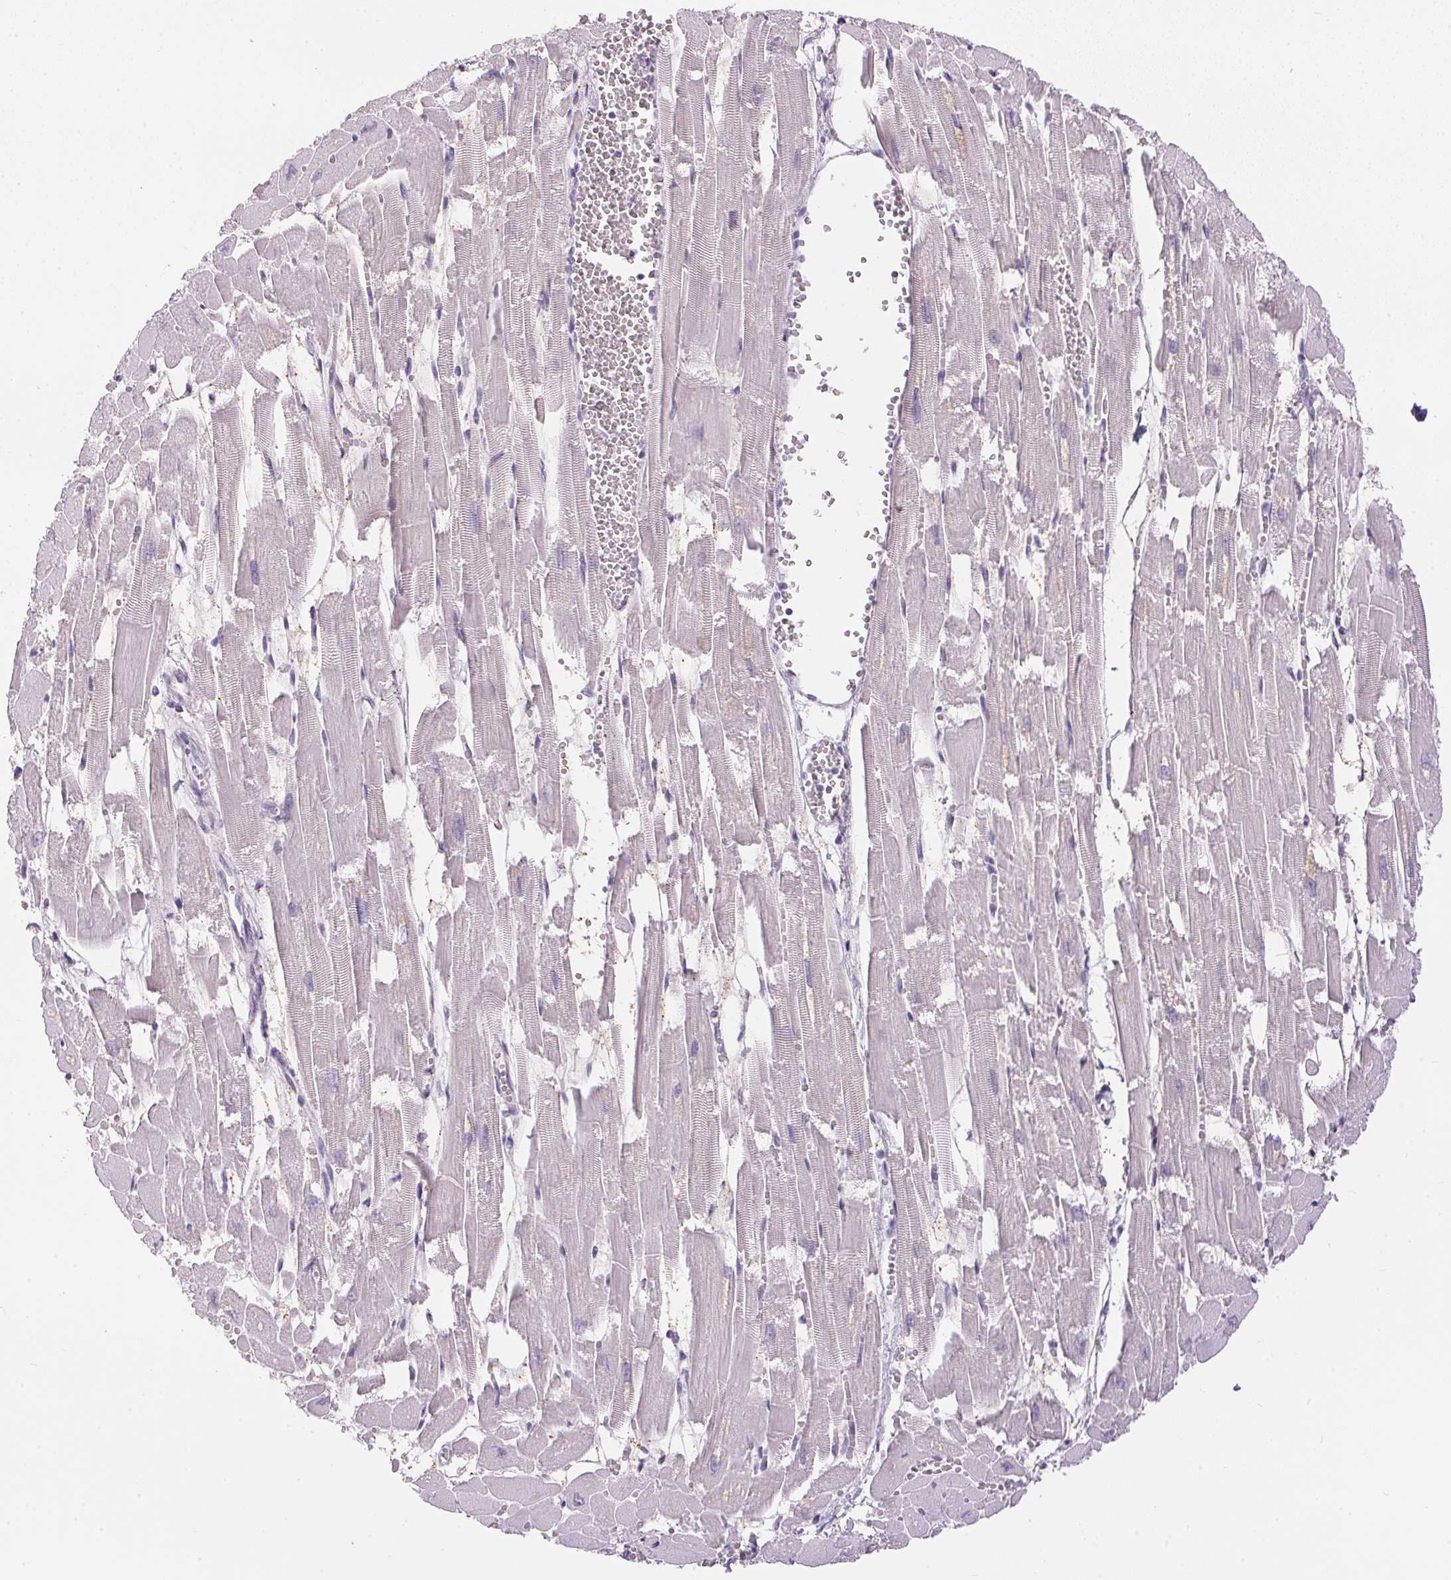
{"staining": {"intensity": "negative", "quantity": "none", "location": "none"}, "tissue": "heart muscle", "cell_type": "Cardiomyocytes", "image_type": "normal", "snomed": [{"axis": "morphology", "description": "Normal tissue, NOS"}, {"axis": "topography", "description": "Heart"}], "caption": "A high-resolution micrograph shows IHC staining of unremarkable heart muscle, which reveals no significant expression in cardiomyocytes.", "gene": "GBP6", "patient": {"sex": "female", "age": 52}}